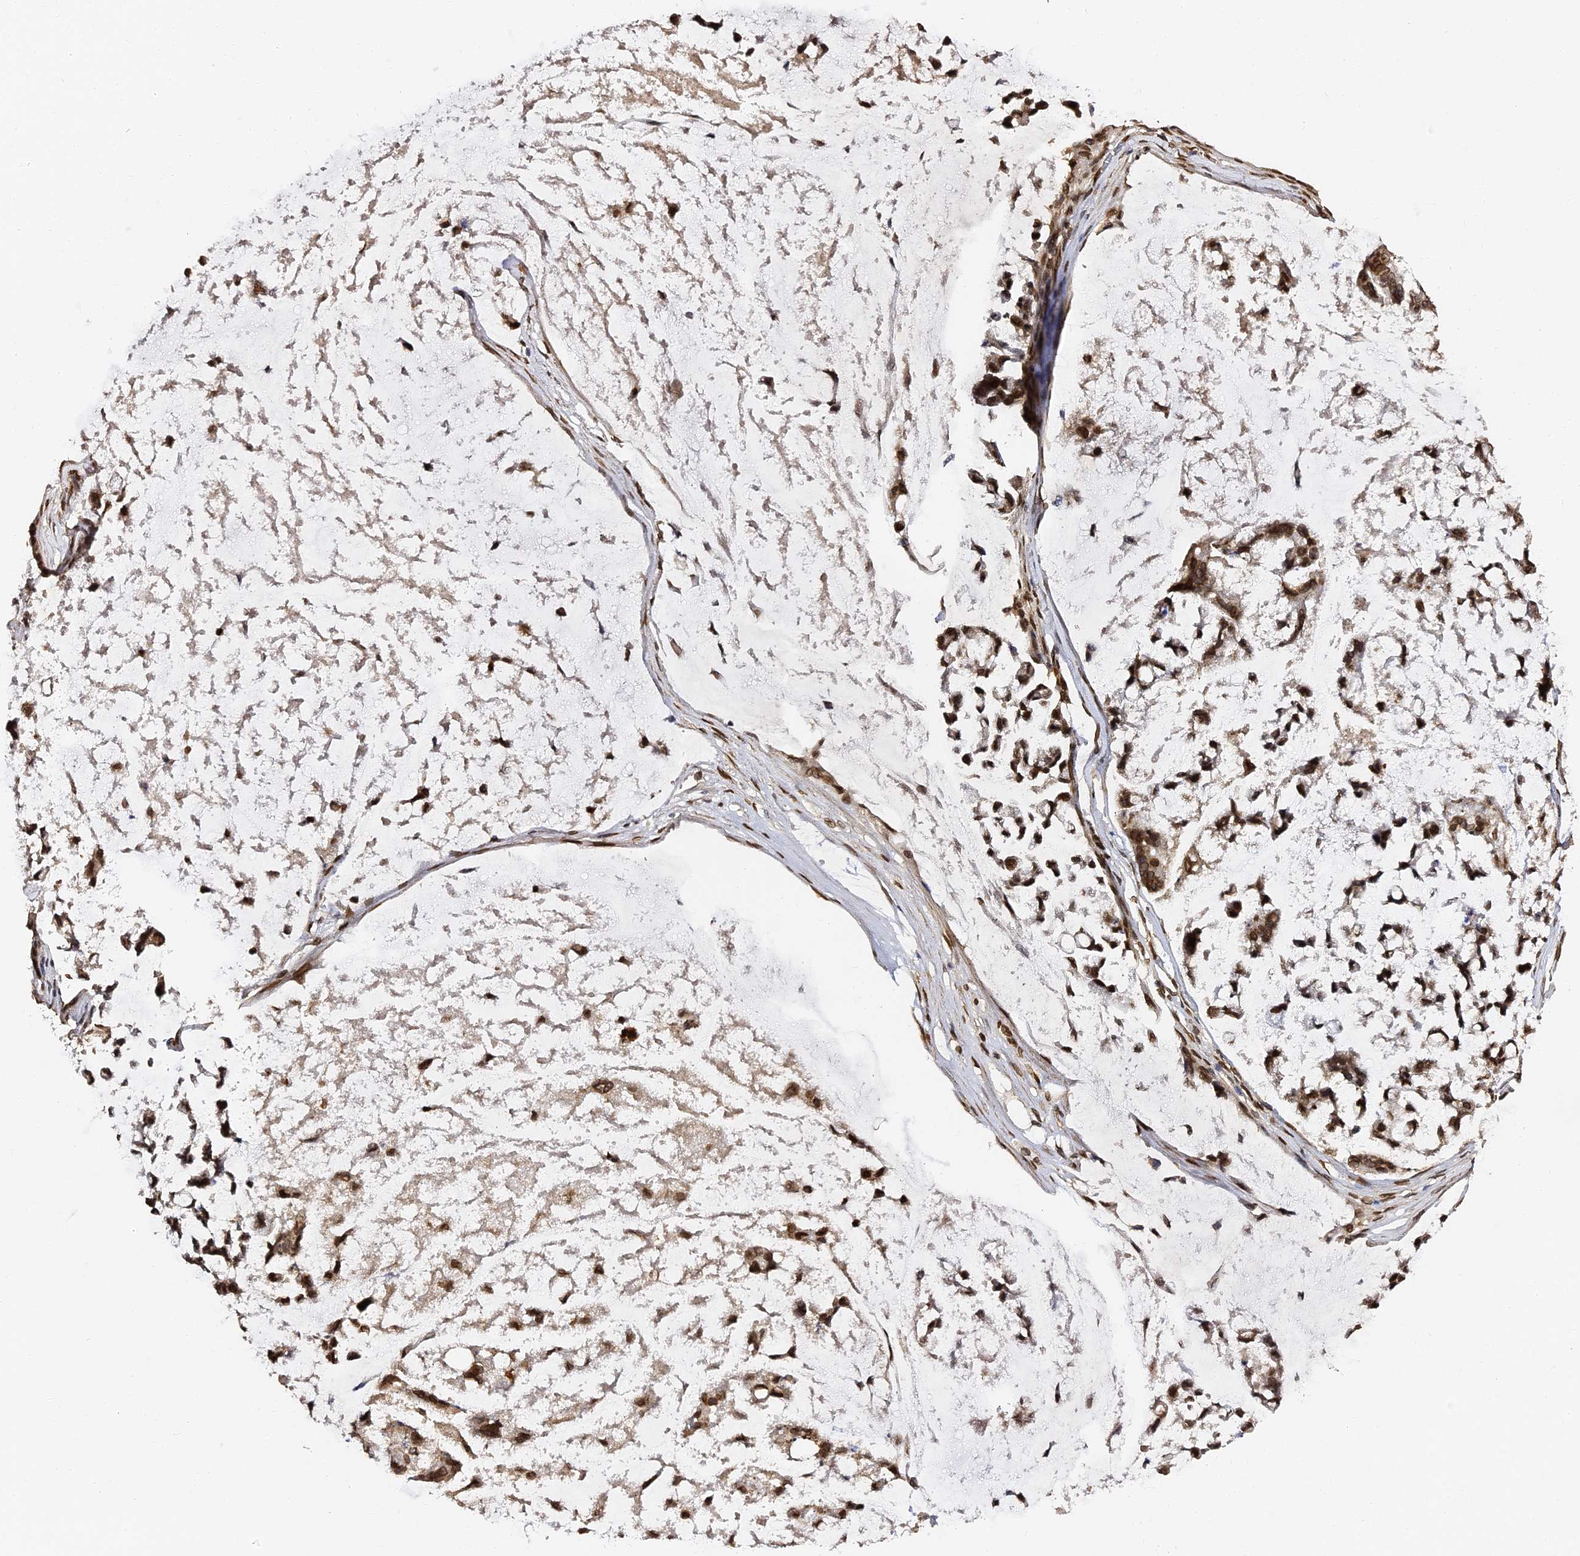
{"staining": {"intensity": "strong", "quantity": ">75%", "location": "nuclear"}, "tissue": "stomach cancer", "cell_type": "Tumor cells", "image_type": "cancer", "snomed": [{"axis": "morphology", "description": "Adenocarcinoma, NOS"}, {"axis": "topography", "description": "Stomach, lower"}], "caption": "Stomach cancer stained with a protein marker displays strong staining in tumor cells.", "gene": "ANAPC5", "patient": {"sex": "male", "age": 67}}